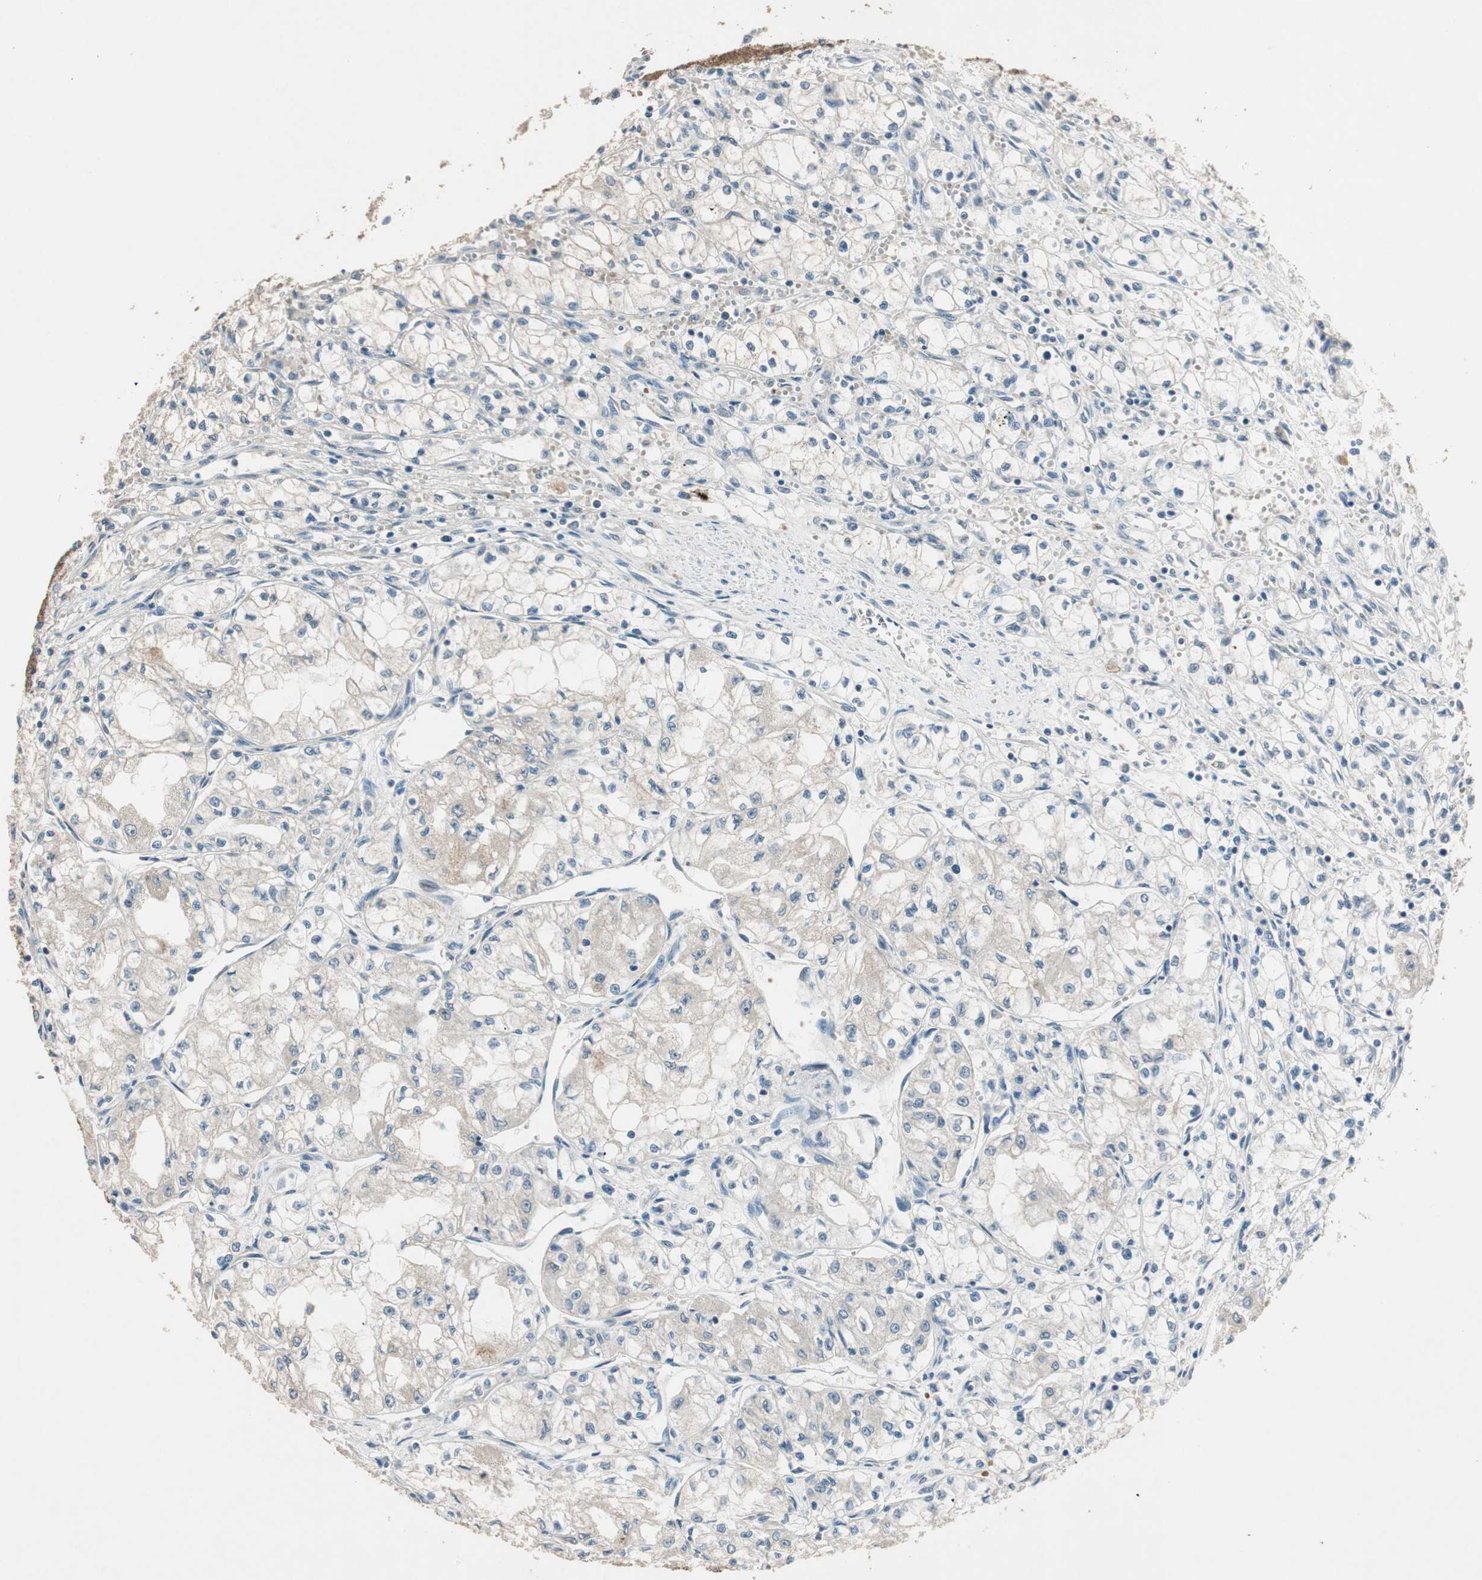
{"staining": {"intensity": "weak", "quantity": "<25%", "location": "cytoplasmic/membranous"}, "tissue": "renal cancer", "cell_type": "Tumor cells", "image_type": "cancer", "snomed": [{"axis": "morphology", "description": "Normal tissue, NOS"}, {"axis": "morphology", "description": "Adenocarcinoma, NOS"}, {"axis": "topography", "description": "Kidney"}], "caption": "Immunohistochemical staining of adenocarcinoma (renal) shows no significant expression in tumor cells. The staining is performed using DAB brown chromogen with nuclei counter-stained in using hematoxylin.", "gene": "USP5", "patient": {"sex": "male", "age": 59}}